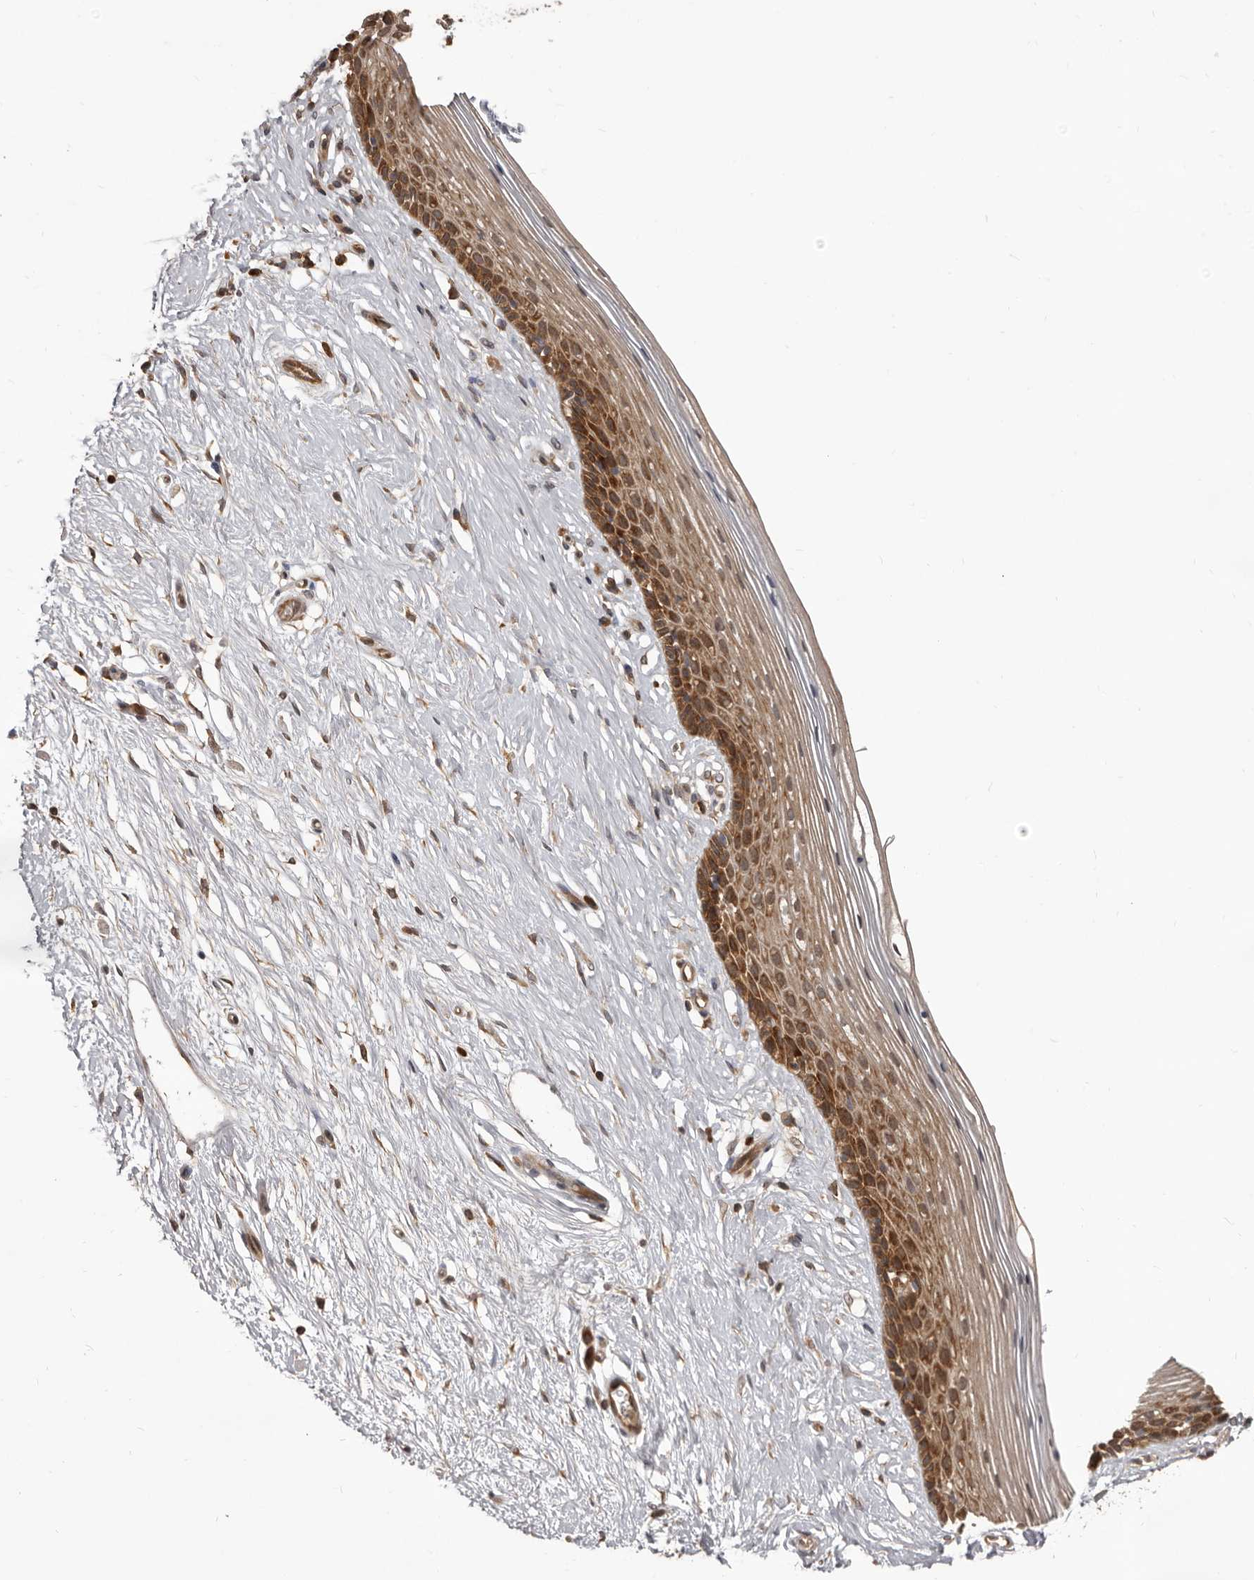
{"staining": {"intensity": "strong", "quantity": ">75%", "location": "cytoplasmic/membranous"}, "tissue": "vagina", "cell_type": "Squamous epithelial cells", "image_type": "normal", "snomed": [{"axis": "morphology", "description": "Normal tissue, NOS"}, {"axis": "topography", "description": "Vagina"}], "caption": "The photomicrograph shows staining of benign vagina, revealing strong cytoplasmic/membranous protein staining (brown color) within squamous epithelial cells. (DAB IHC, brown staining for protein, blue staining for nuclei).", "gene": "HBS1L", "patient": {"sex": "female", "age": 46}}